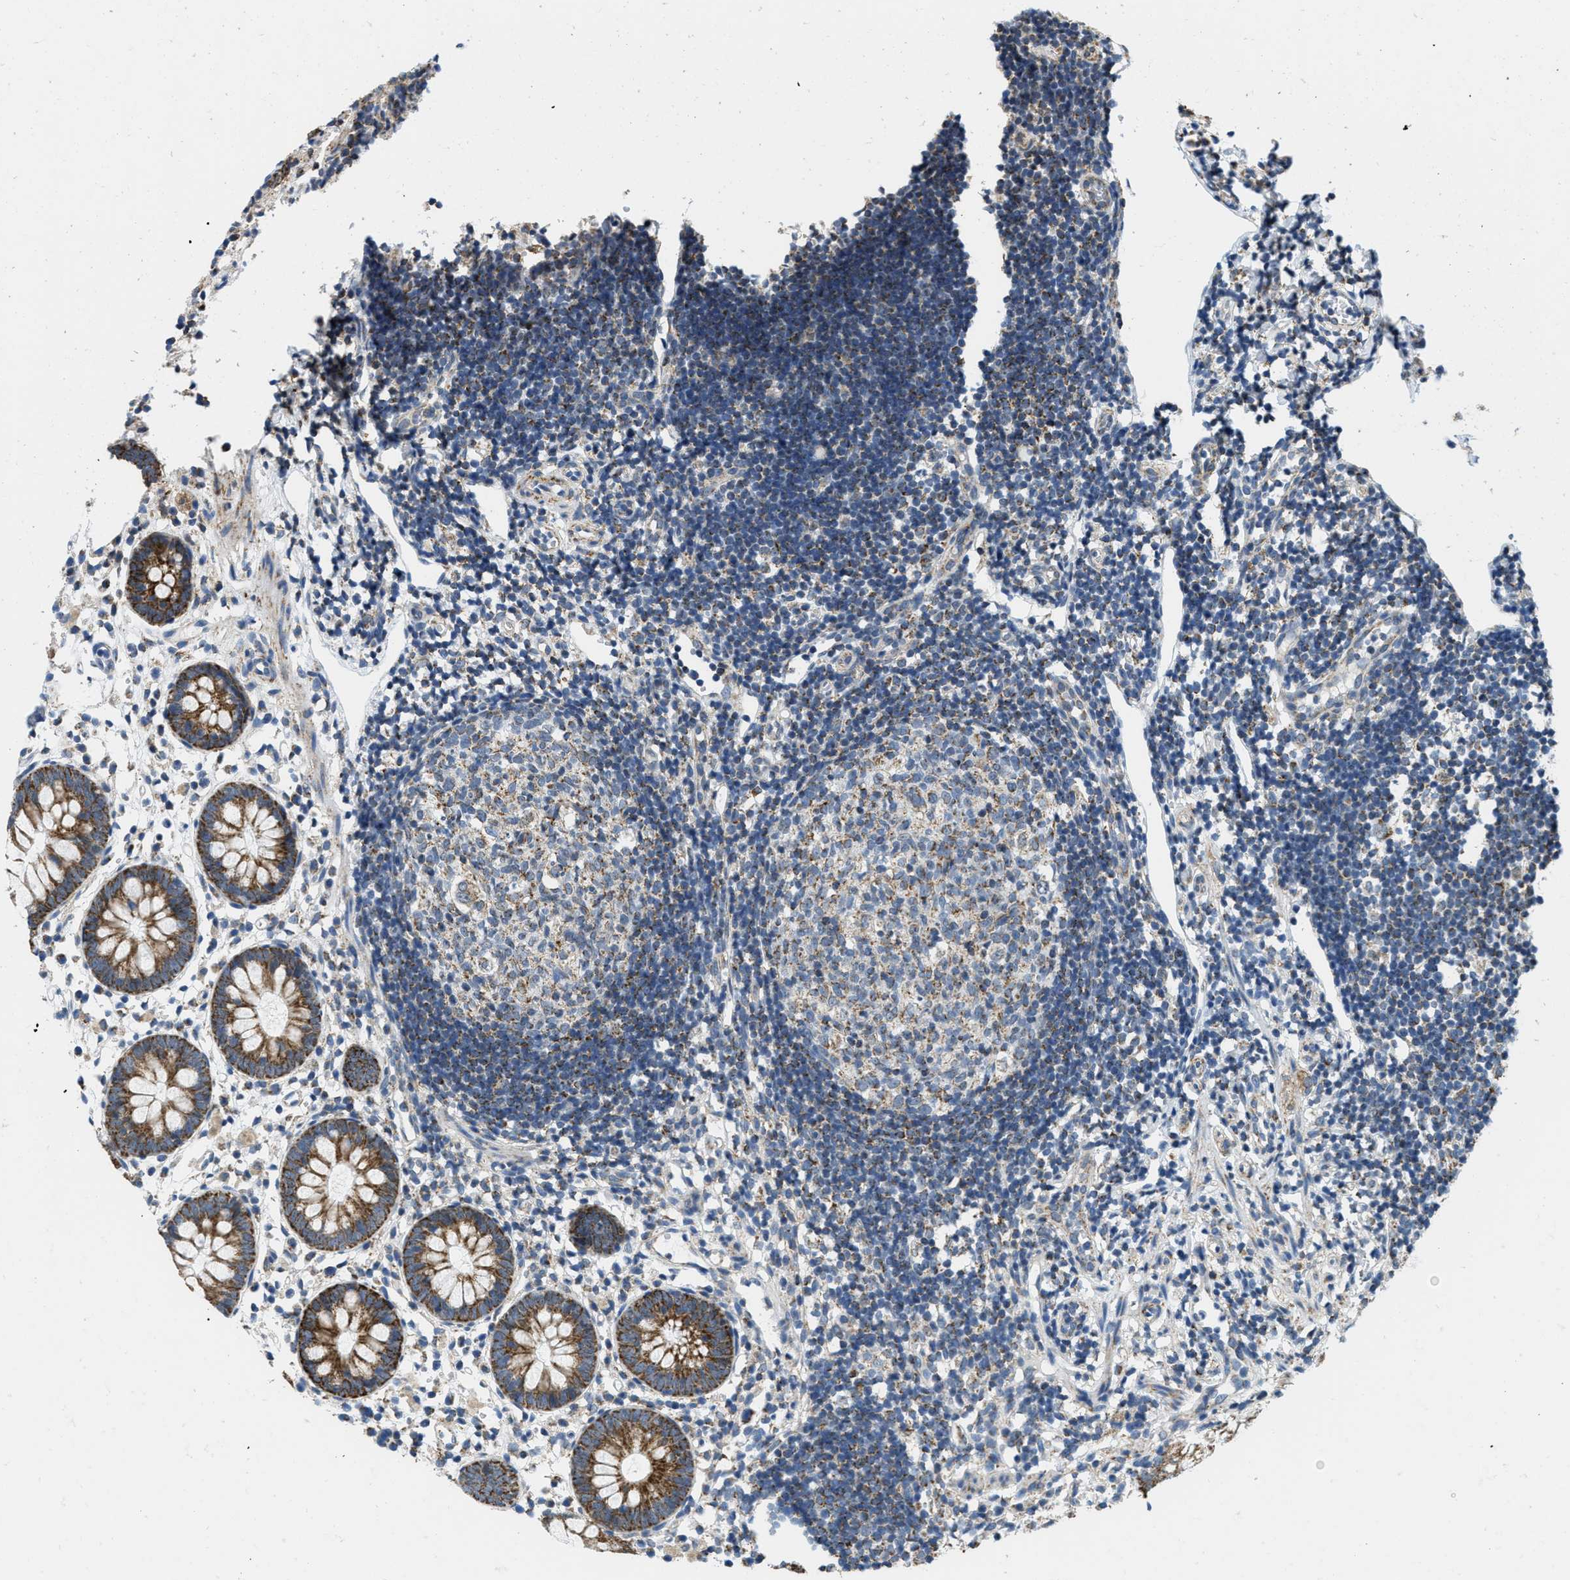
{"staining": {"intensity": "moderate", "quantity": ">75%", "location": "cytoplasmic/membranous"}, "tissue": "appendix", "cell_type": "Glandular cells", "image_type": "normal", "snomed": [{"axis": "morphology", "description": "Normal tissue, NOS"}, {"axis": "topography", "description": "Appendix"}], "caption": "Appendix stained with DAB (3,3'-diaminobenzidine) immunohistochemistry (IHC) shows medium levels of moderate cytoplasmic/membranous expression in approximately >75% of glandular cells. The staining is performed using DAB brown chromogen to label protein expression. The nuclei are counter-stained blue using hematoxylin.", "gene": "TOMM70", "patient": {"sex": "female", "age": 20}}